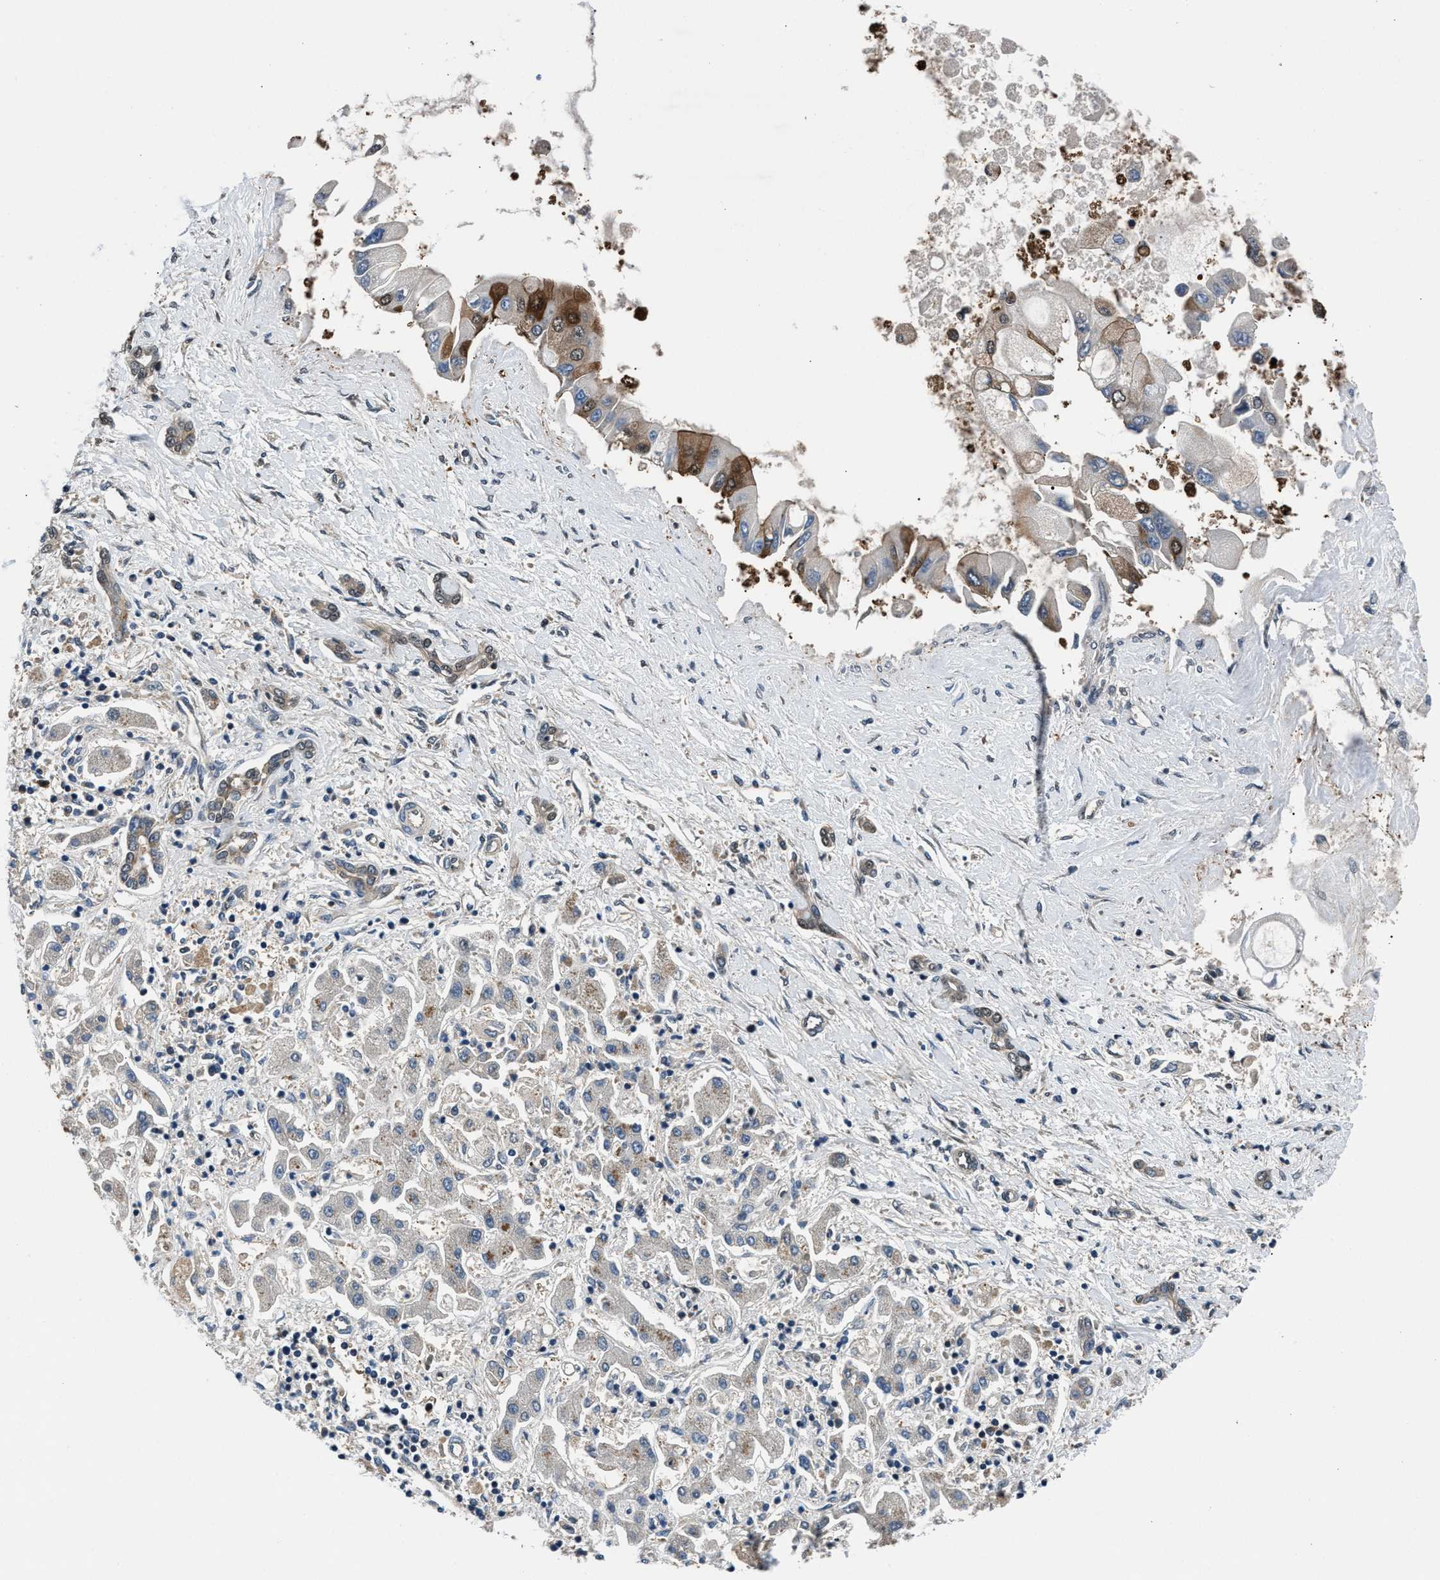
{"staining": {"intensity": "strong", "quantity": "<25%", "location": "cytoplasmic/membranous"}, "tissue": "liver cancer", "cell_type": "Tumor cells", "image_type": "cancer", "snomed": [{"axis": "morphology", "description": "Cholangiocarcinoma"}, {"axis": "topography", "description": "Liver"}], "caption": "Immunohistochemical staining of human liver cancer (cholangiocarcinoma) reveals strong cytoplasmic/membranous protein positivity in approximately <25% of tumor cells. The staining is performed using DAB brown chromogen to label protein expression. The nuclei are counter-stained blue using hematoxylin.", "gene": "RBM33", "patient": {"sex": "male", "age": 50}}